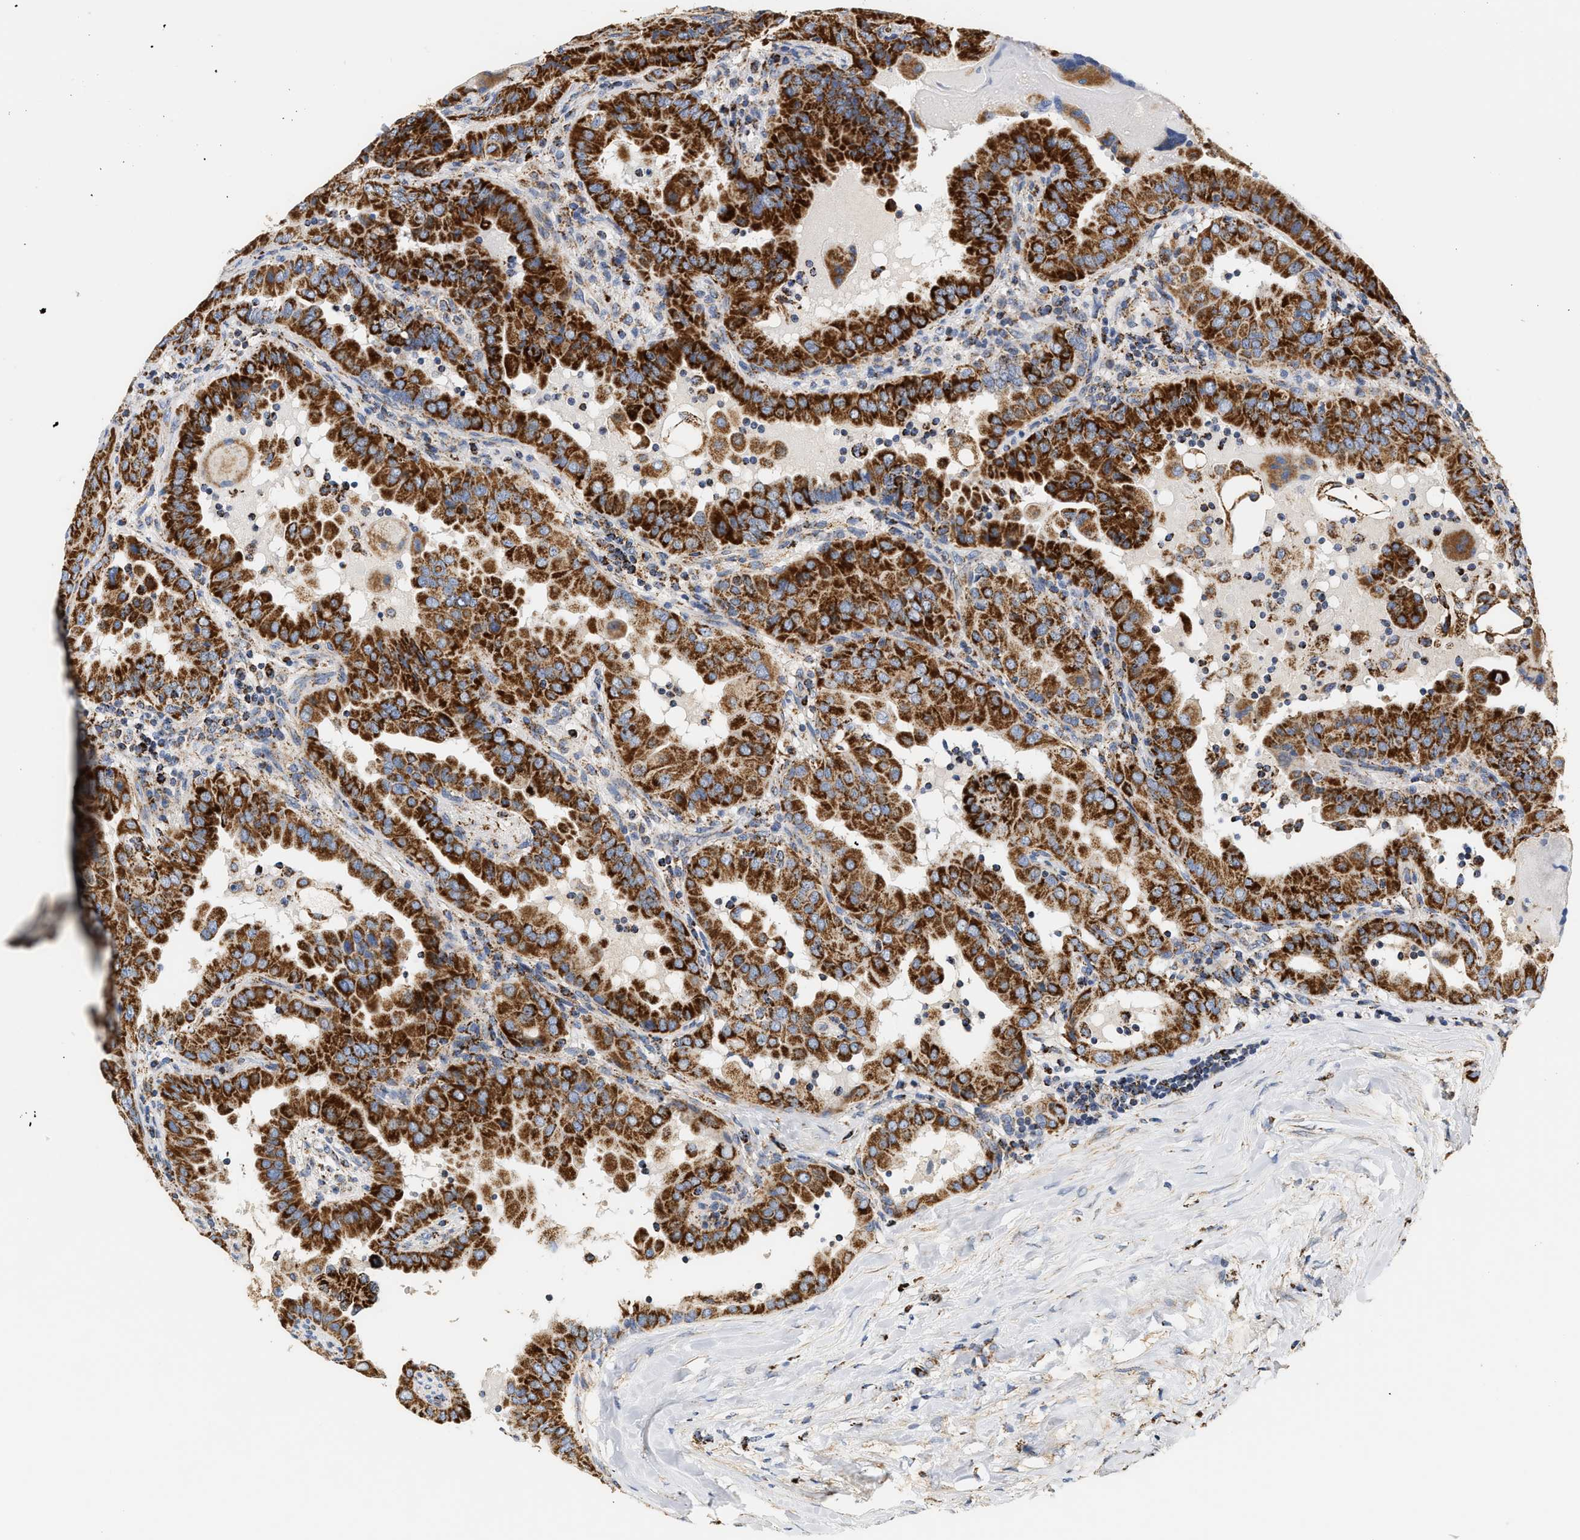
{"staining": {"intensity": "strong", "quantity": ">75%", "location": "cytoplasmic/membranous"}, "tissue": "thyroid cancer", "cell_type": "Tumor cells", "image_type": "cancer", "snomed": [{"axis": "morphology", "description": "Papillary adenocarcinoma, NOS"}, {"axis": "topography", "description": "Thyroid gland"}], "caption": "This histopathology image reveals immunohistochemistry (IHC) staining of human papillary adenocarcinoma (thyroid), with high strong cytoplasmic/membranous positivity in approximately >75% of tumor cells.", "gene": "SHMT2", "patient": {"sex": "male", "age": 33}}